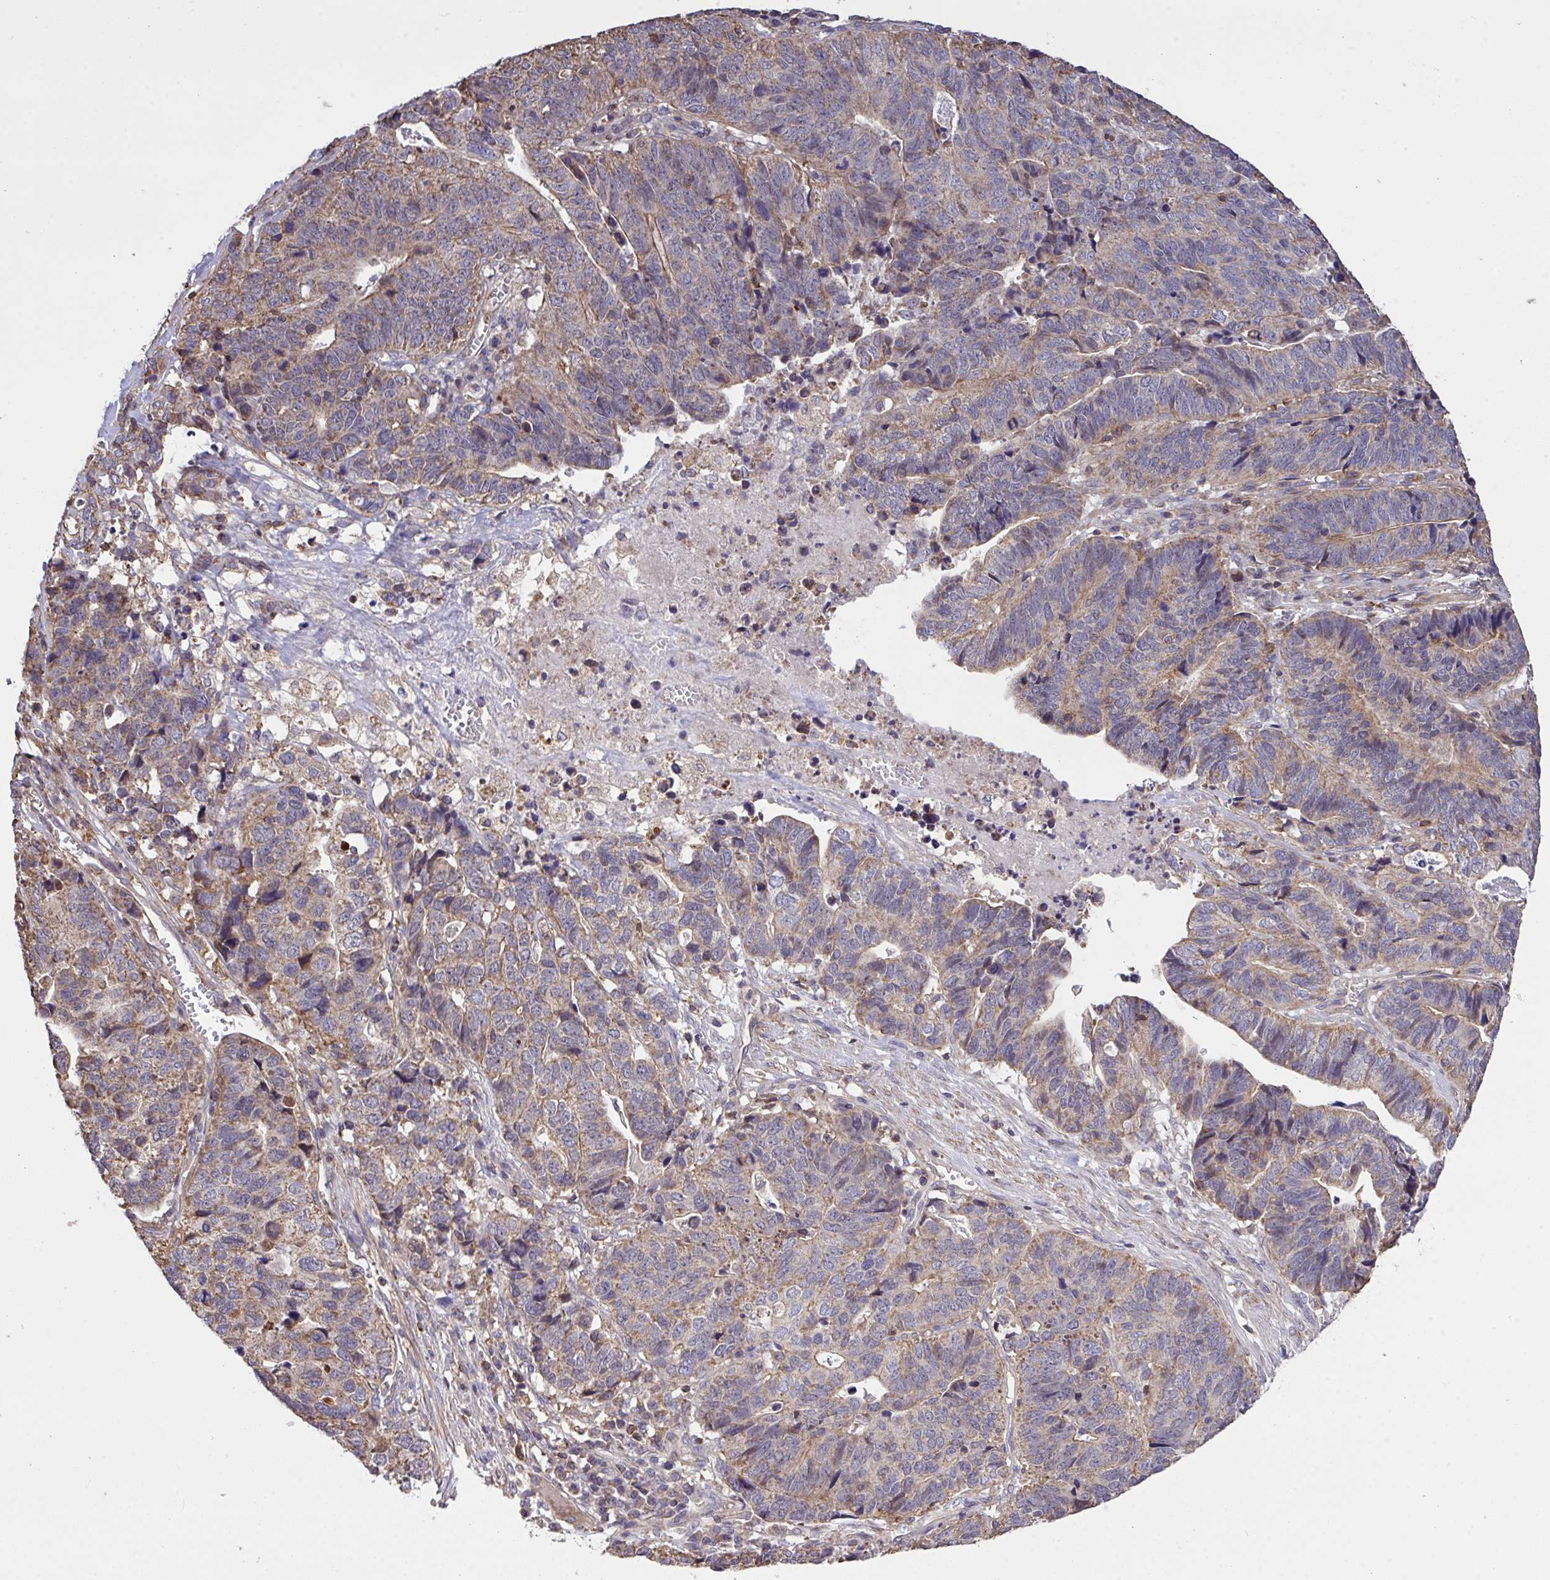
{"staining": {"intensity": "weak", "quantity": "25%-75%", "location": "cytoplasmic/membranous"}, "tissue": "stomach cancer", "cell_type": "Tumor cells", "image_type": "cancer", "snomed": [{"axis": "morphology", "description": "Adenocarcinoma, NOS"}, {"axis": "topography", "description": "Stomach, upper"}], "caption": "This is an image of IHC staining of stomach adenocarcinoma, which shows weak positivity in the cytoplasmic/membranous of tumor cells.", "gene": "PPM1H", "patient": {"sex": "female", "age": 67}}